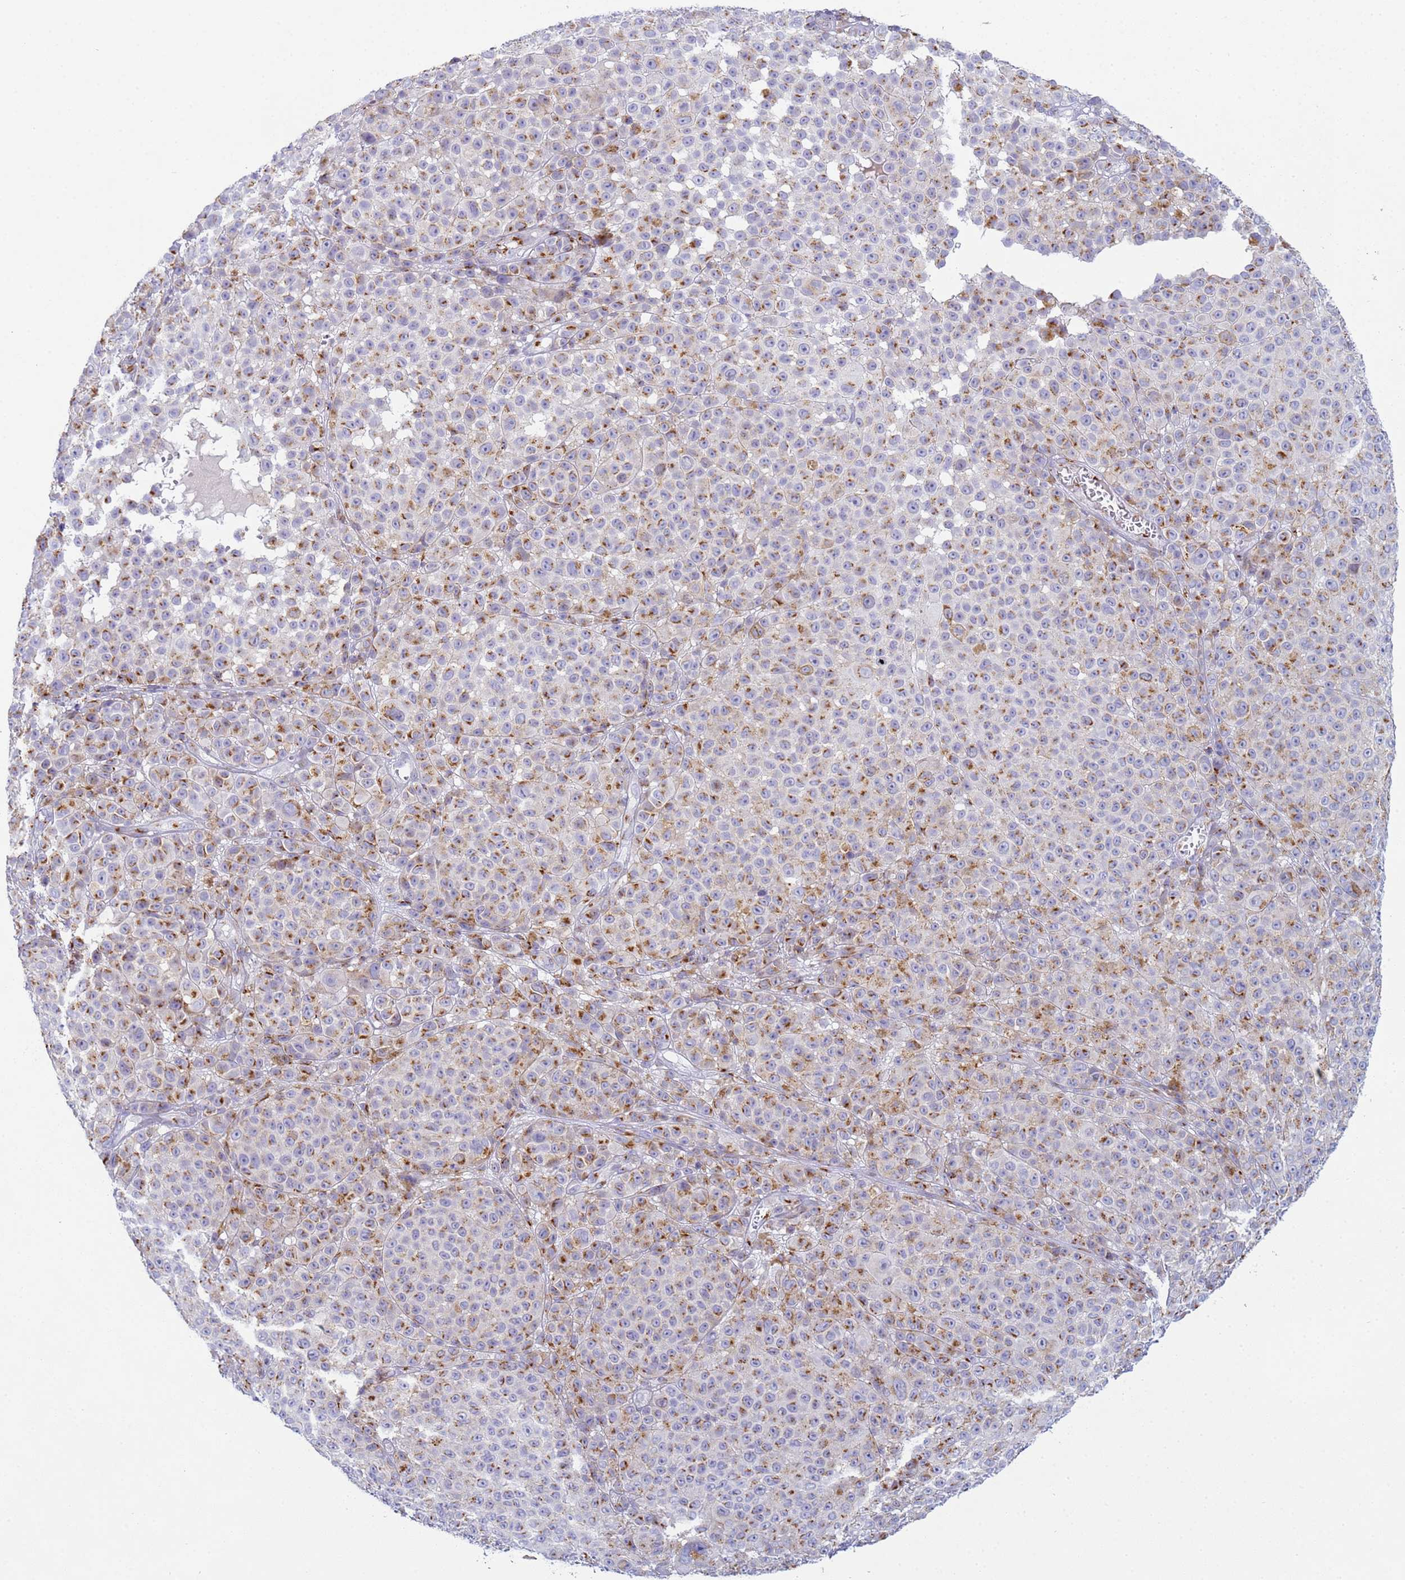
{"staining": {"intensity": "moderate", "quantity": ">75%", "location": "cytoplasmic/membranous"}, "tissue": "melanoma", "cell_type": "Tumor cells", "image_type": "cancer", "snomed": [{"axis": "morphology", "description": "Malignant melanoma, NOS"}, {"axis": "topography", "description": "Skin"}], "caption": "This histopathology image reveals melanoma stained with immunohistochemistry (IHC) to label a protein in brown. The cytoplasmic/membranous of tumor cells show moderate positivity for the protein. Nuclei are counter-stained blue.", "gene": "CR1", "patient": {"sex": "female", "age": 94}}